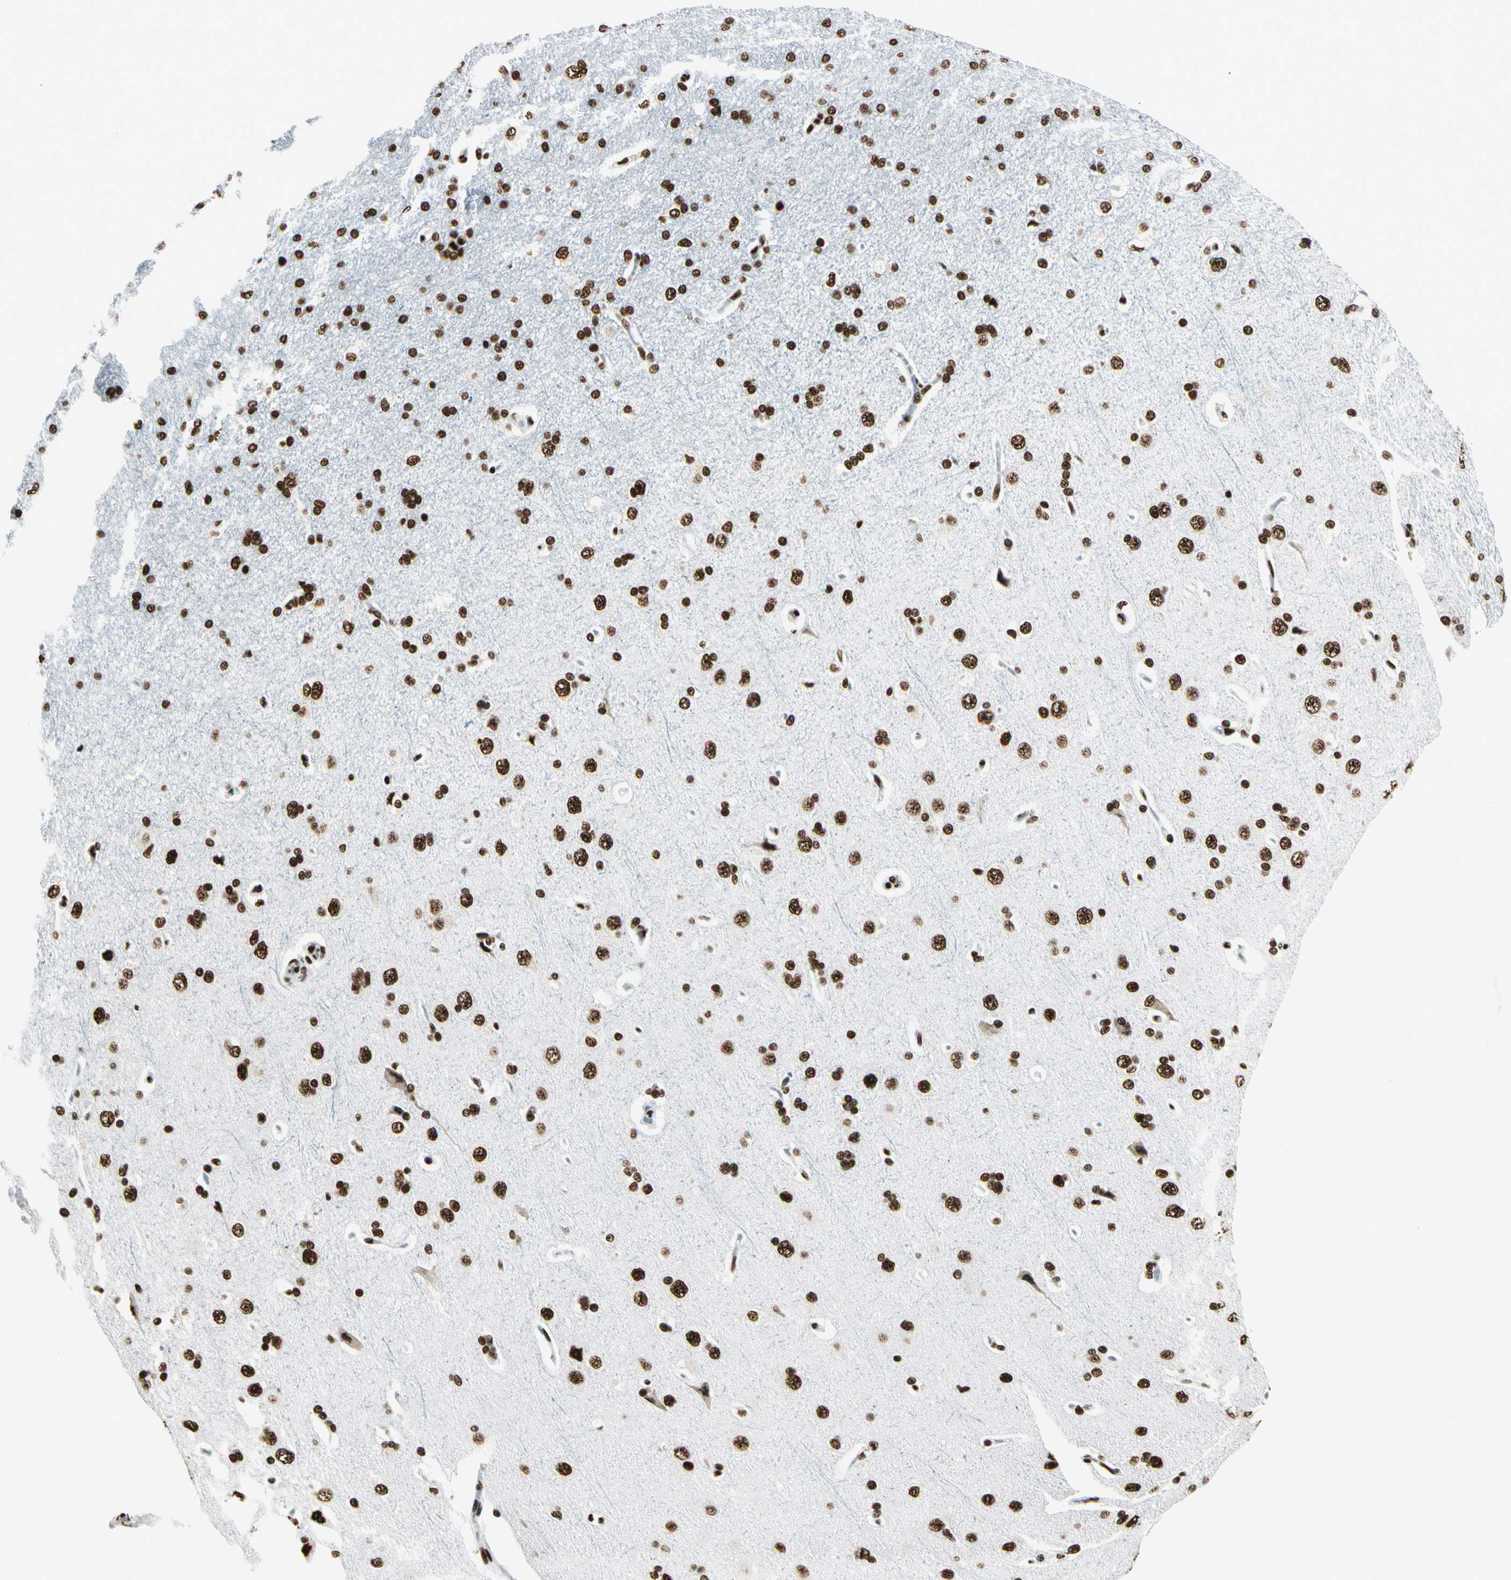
{"staining": {"intensity": "strong", "quantity": ">75%", "location": "nuclear"}, "tissue": "cerebral cortex", "cell_type": "Endothelial cells", "image_type": "normal", "snomed": [{"axis": "morphology", "description": "Normal tissue, NOS"}, {"axis": "topography", "description": "Cerebral cortex"}], "caption": "Benign cerebral cortex shows strong nuclear expression in about >75% of endothelial cells (brown staining indicates protein expression, while blue staining denotes nuclei)..", "gene": "CCAR1", "patient": {"sex": "male", "age": 62}}